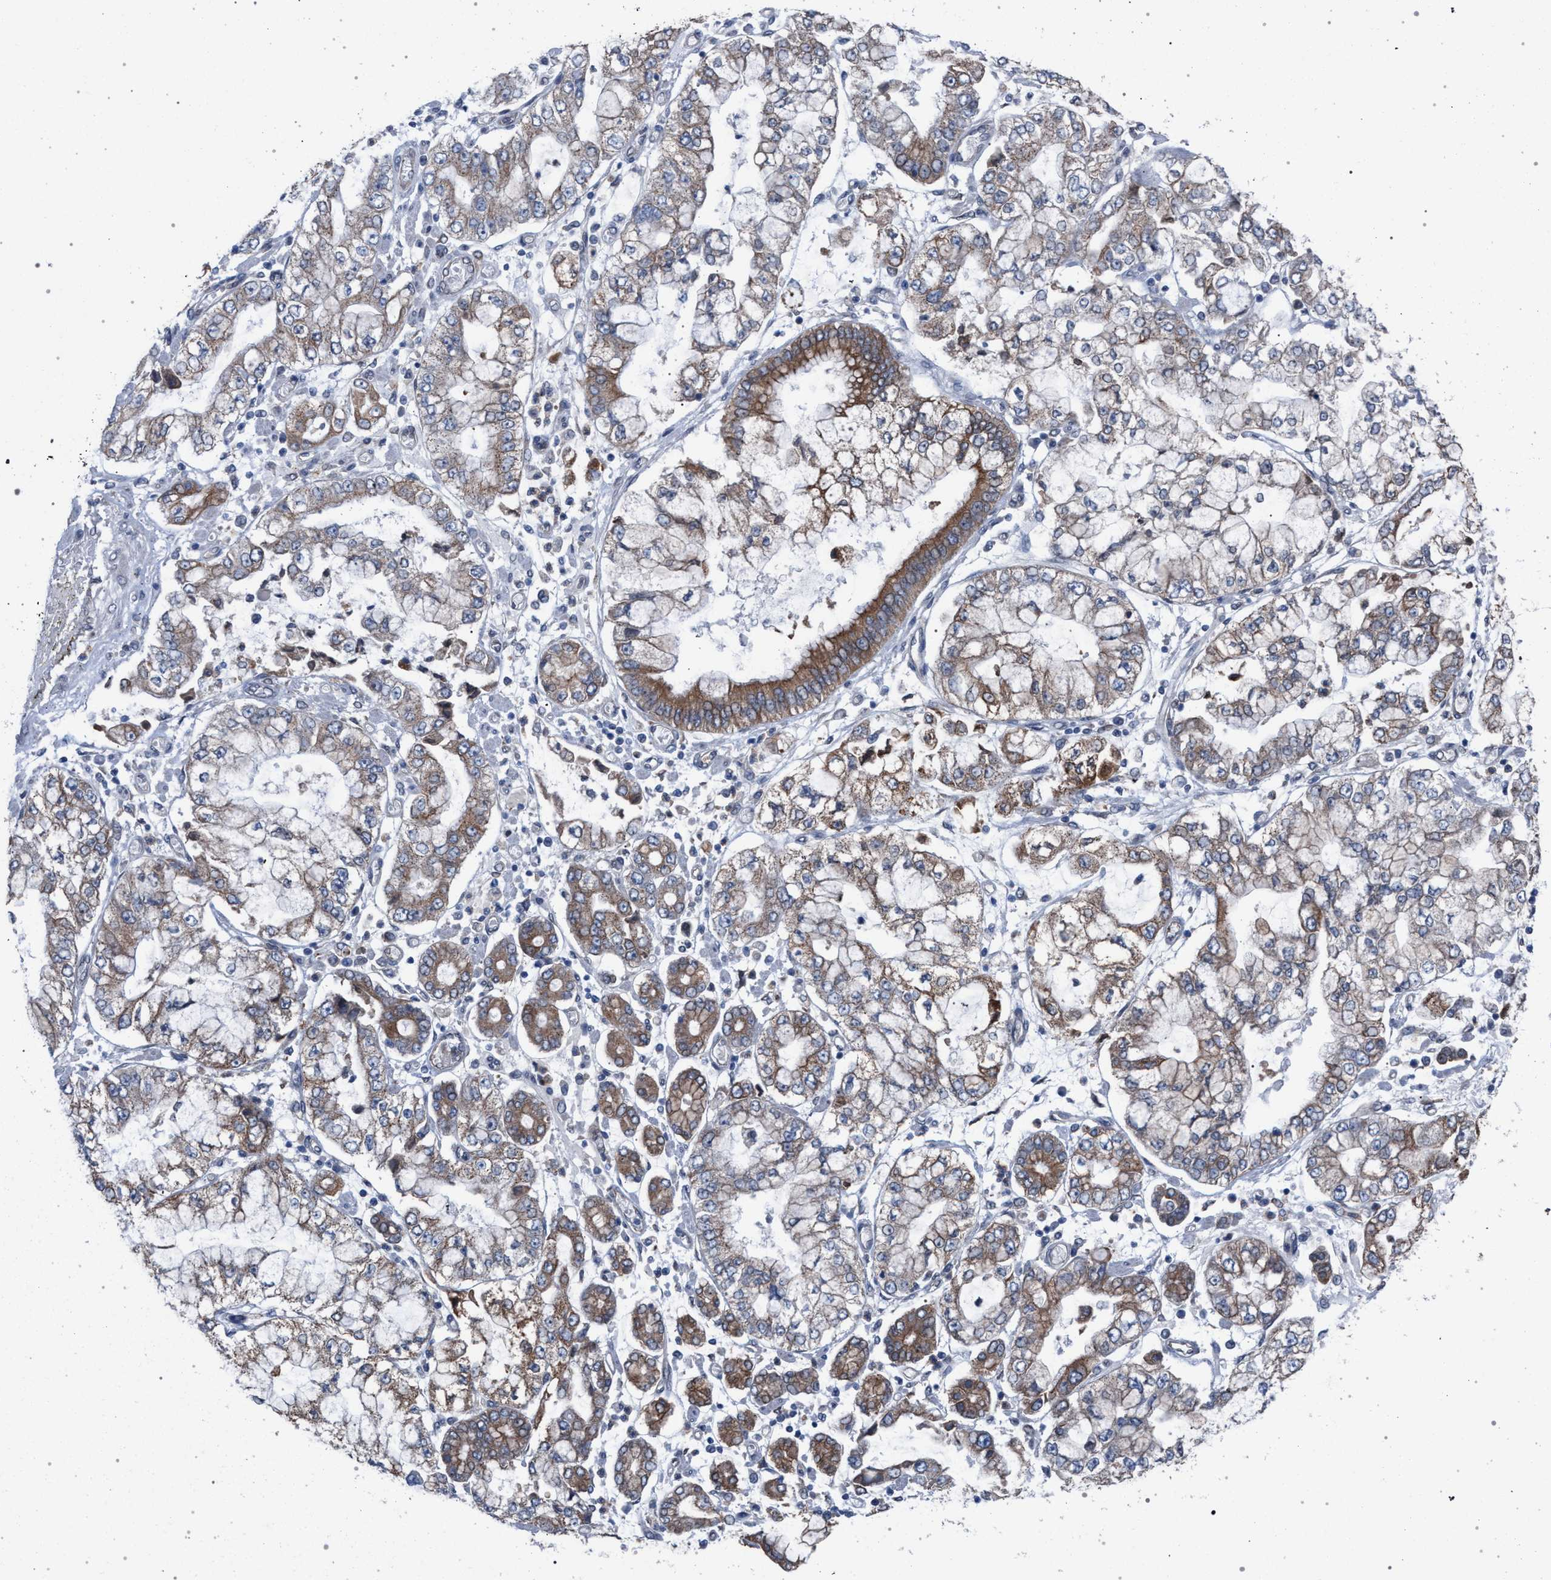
{"staining": {"intensity": "weak", "quantity": "<25%", "location": "cytoplasmic/membranous"}, "tissue": "stomach cancer", "cell_type": "Tumor cells", "image_type": "cancer", "snomed": [{"axis": "morphology", "description": "Adenocarcinoma, NOS"}, {"axis": "topography", "description": "Stomach"}], "caption": "Tumor cells are negative for brown protein staining in stomach adenocarcinoma.", "gene": "ARPC5L", "patient": {"sex": "male", "age": 76}}